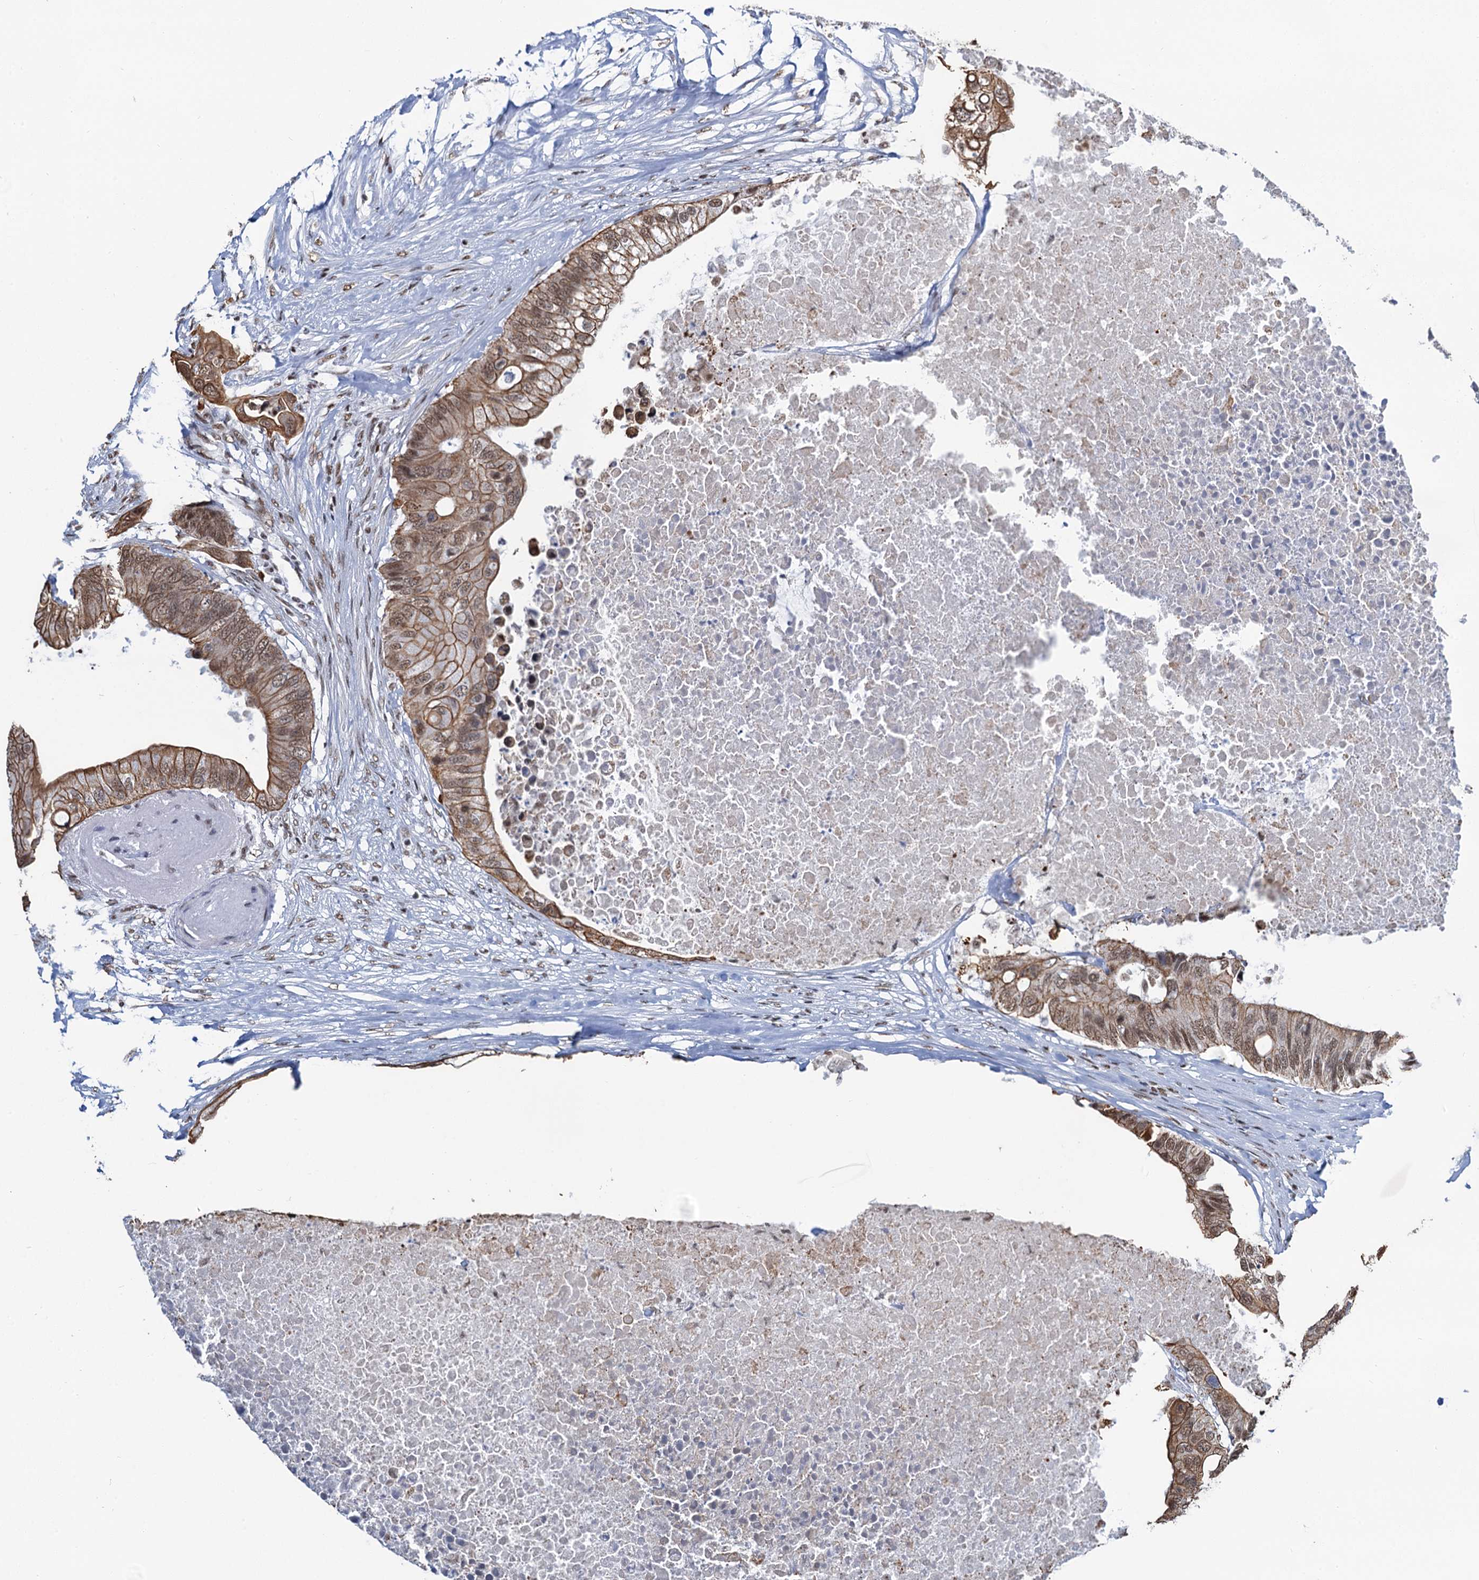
{"staining": {"intensity": "moderate", "quantity": ">75%", "location": "cytoplasmic/membranous,nuclear"}, "tissue": "colorectal cancer", "cell_type": "Tumor cells", "image_type": "cancer", "snomed": [{"axis": "morphology", "description": "Adenocarcinoma, NOS"}, {"axis": "topography", "description": "Colon"}], "caption": "Colorectal cancer stained with a protein marker reveals moderate staining in tumor cells.", "gene": "ZNF609", "patient": {"sex": "male", "age": 71}}